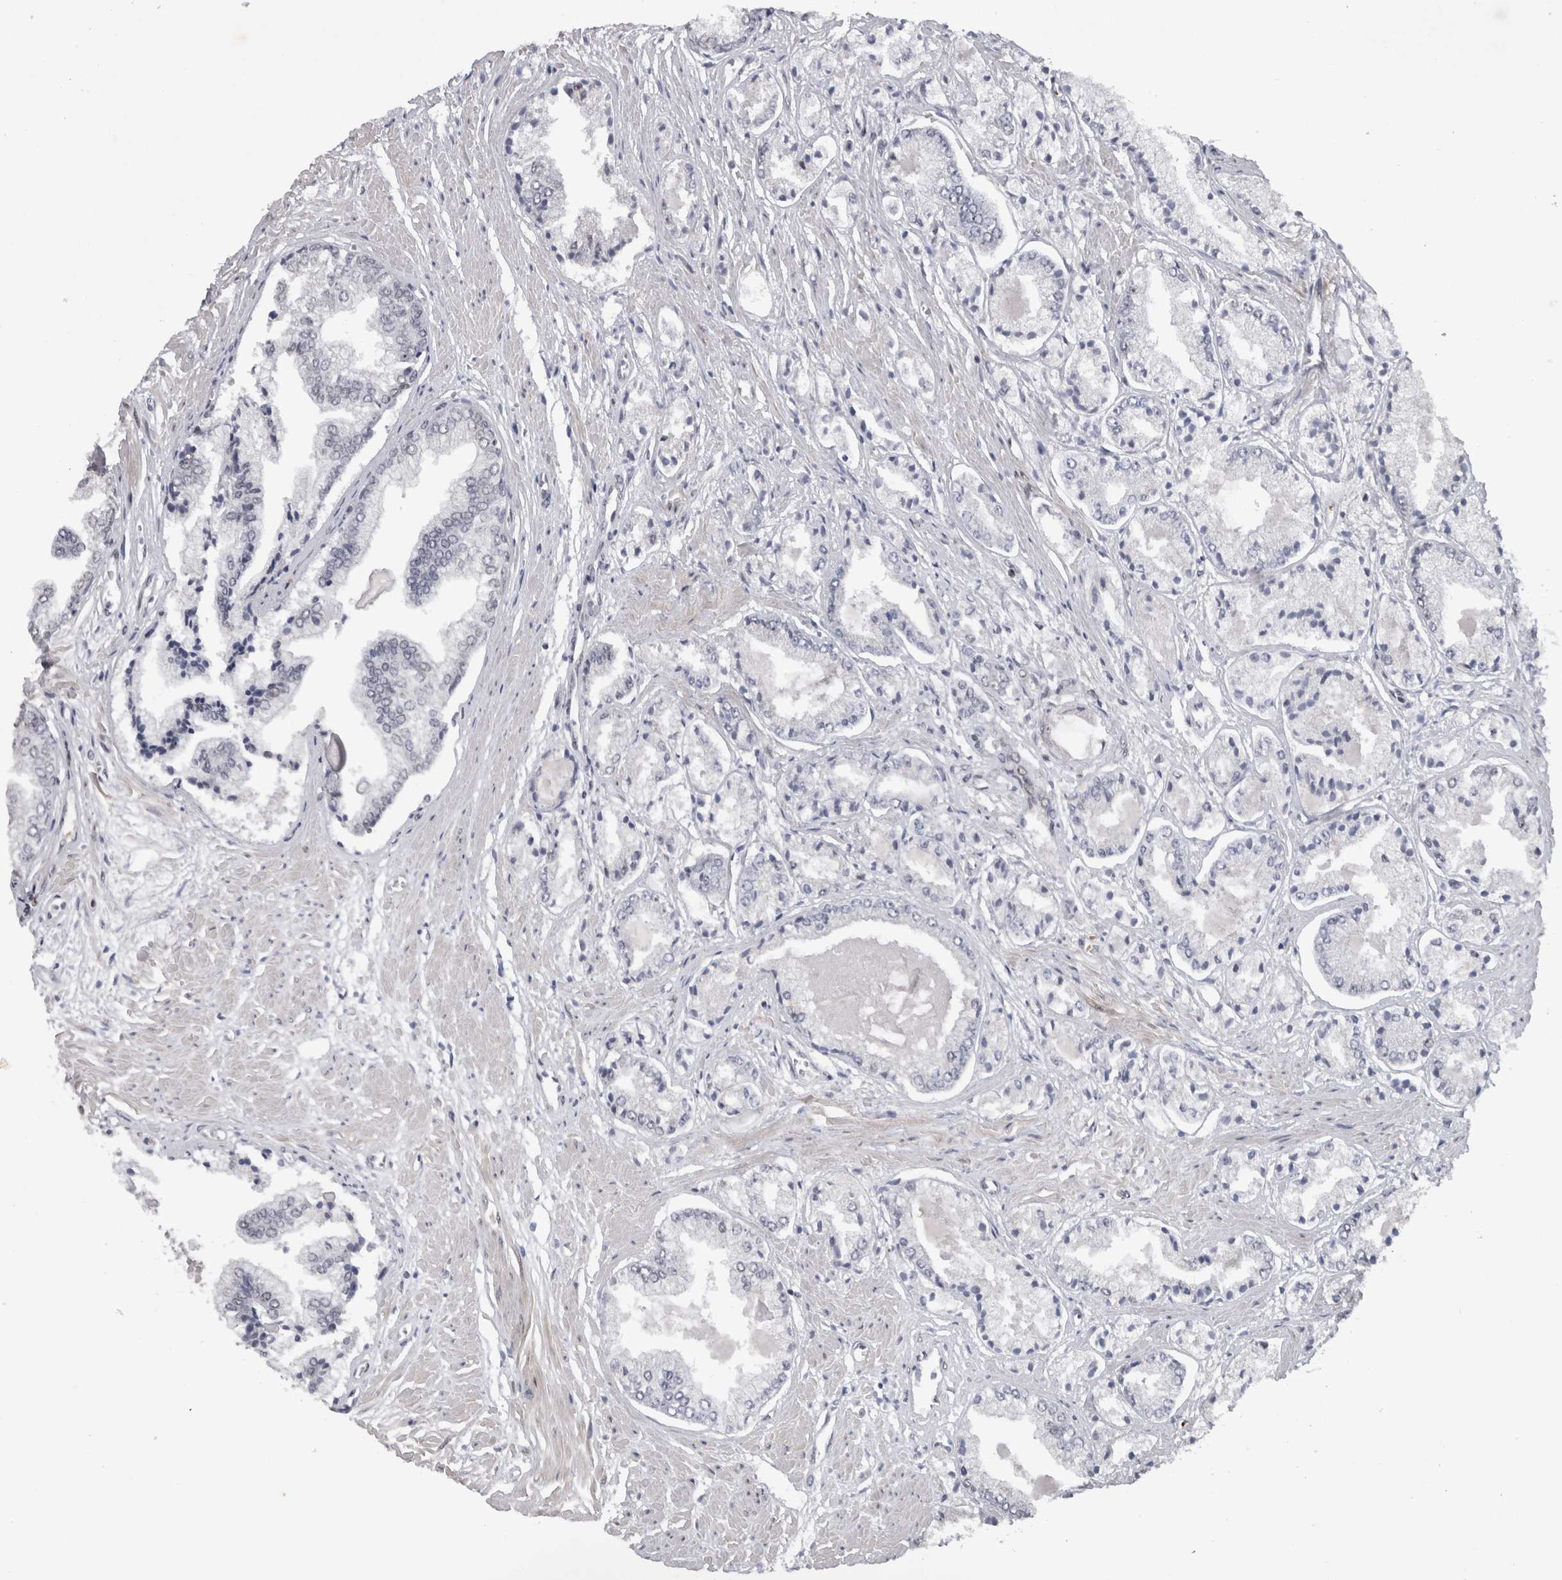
{"staining": {"intensity": "negative", "quantity": "none", "location": "none"}, "tissue": "prostate cancer", "cell_type": "Tumor cells", "image_type": "cancer", "snomed": [{"axis": "morphology", "description": "Adenocarcinoma, Low grade"}, {"axis": "topography", "description": "Prostate"}], "caption": "A micrograph of prostate cancer stained for a protein displays no brown staining in tumor cells.", "gene": "IFI44", "patient": {"sex": "male", "age": 52}}